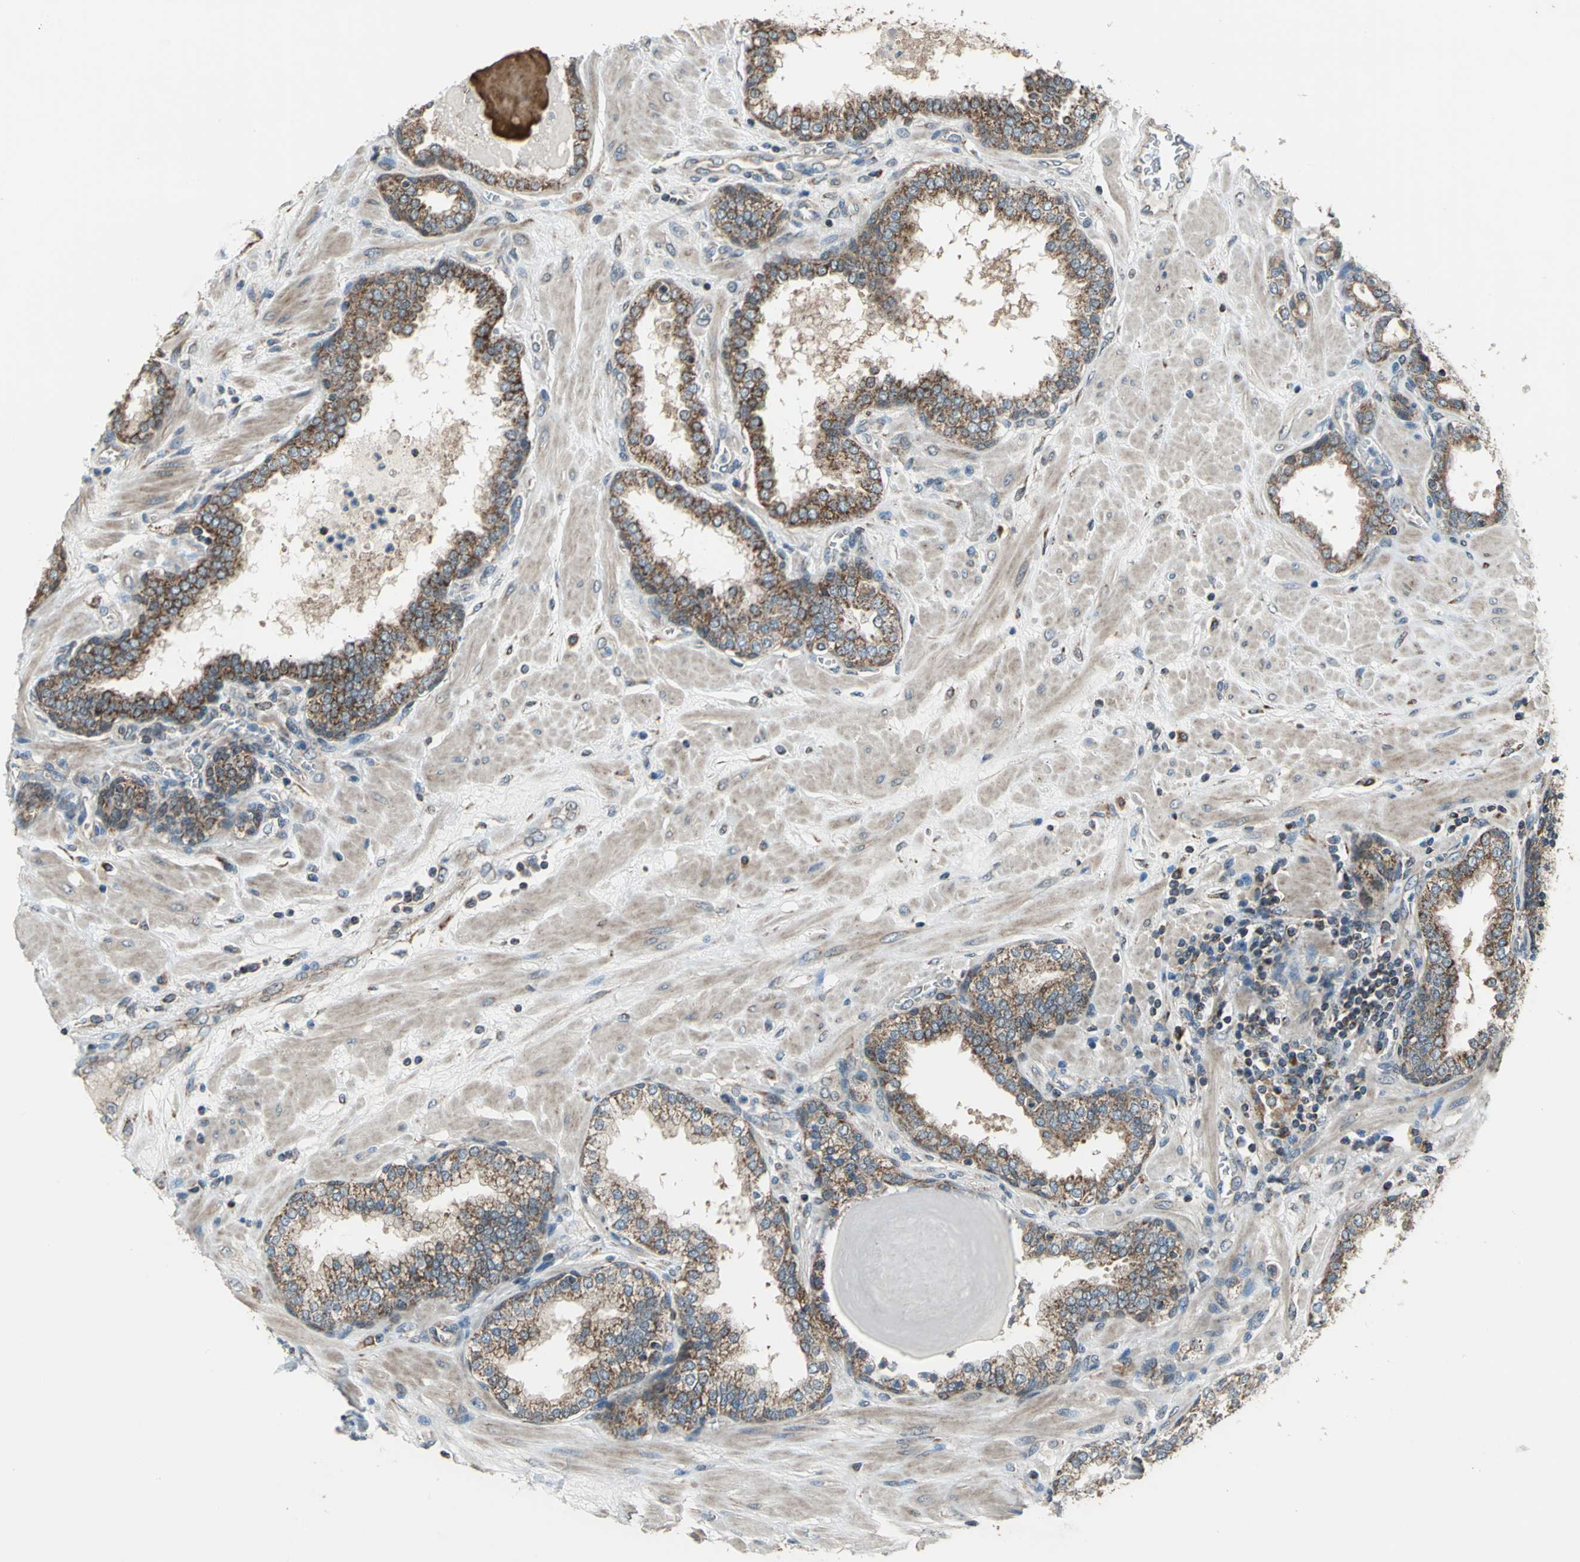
{"staining": {"intensity": "strong", "quantity": ">75%", "location": "cytoplasmic/membranous"}, "tissue": "prostate", "cell_type": "Glandular cells", "image_type": "normal", "snomed": [{"axis": "morphology", "description": "Normal tissue, NOS"}, {"axis": "topography", "description": "Prostate"}], "caption": "IHC micrograph of benign prostate stained for a protein (brown), which displays high levels of strong cytoplasmic/membranous positivity in about >75% of glandular cells.", "gene": "TRAK1", "patient": {"sex": "male", "age": 51}}